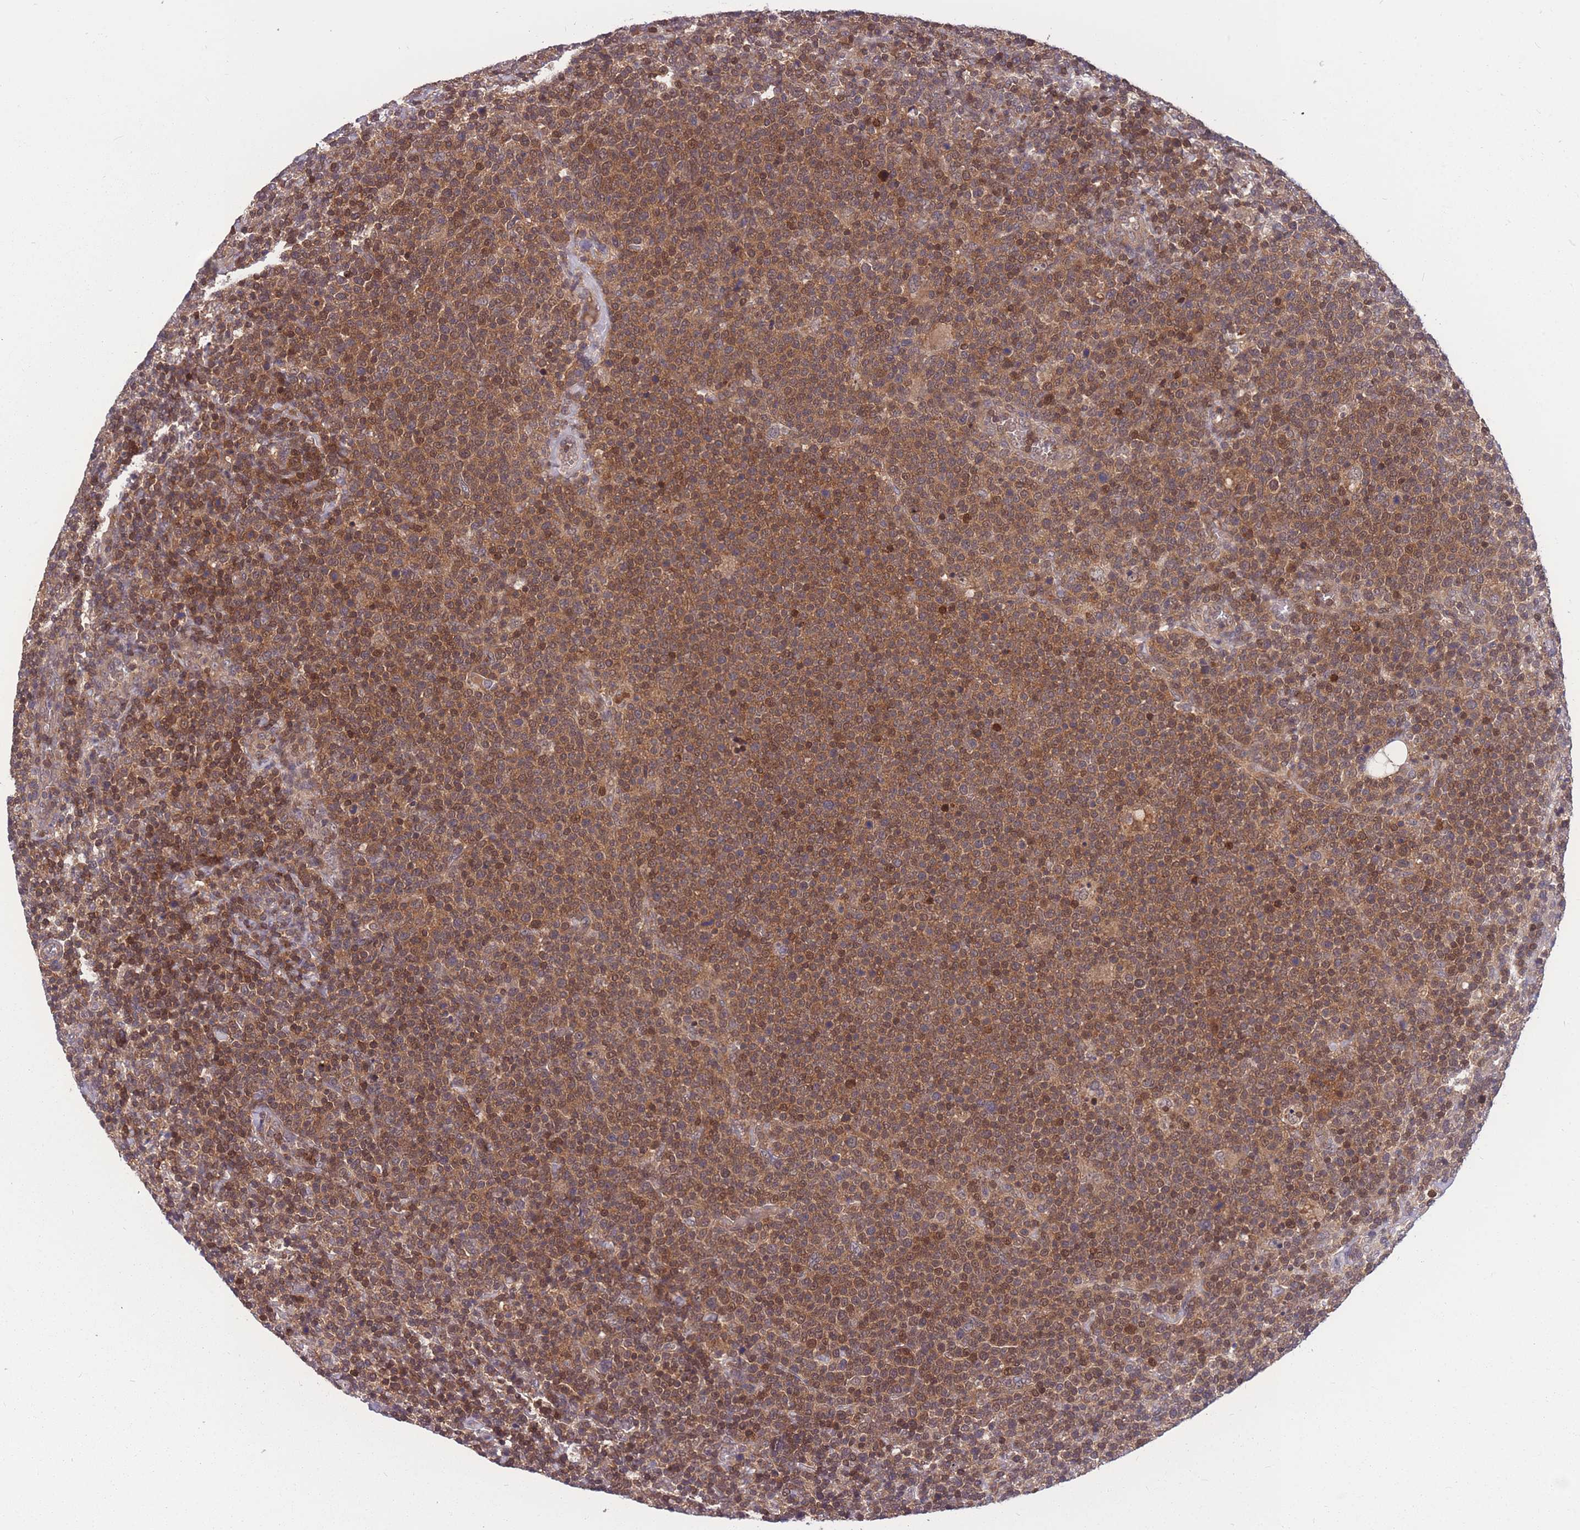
{"staining": {"intensity": "moderate", "quantity": ">75%", "location": "cytoplasmic/membranous"}, "tissue": "lymphoma", "cell_type": "Tumor cells", "image_type": "cancer", "snomed": [{"axis": "morphology", "description": "Malignant lymphoma, non-Hodgkin's type, High grade"}, {"axis": "topography", "description": "Lymph node"}], "caption": "Protein expression analysis of lymphoma shows moderate cytoplasmic/membranous expression in about >75% of tumor cells.", "gene": "UBE2N", "patient": {"sex": "male", "age": 61}}